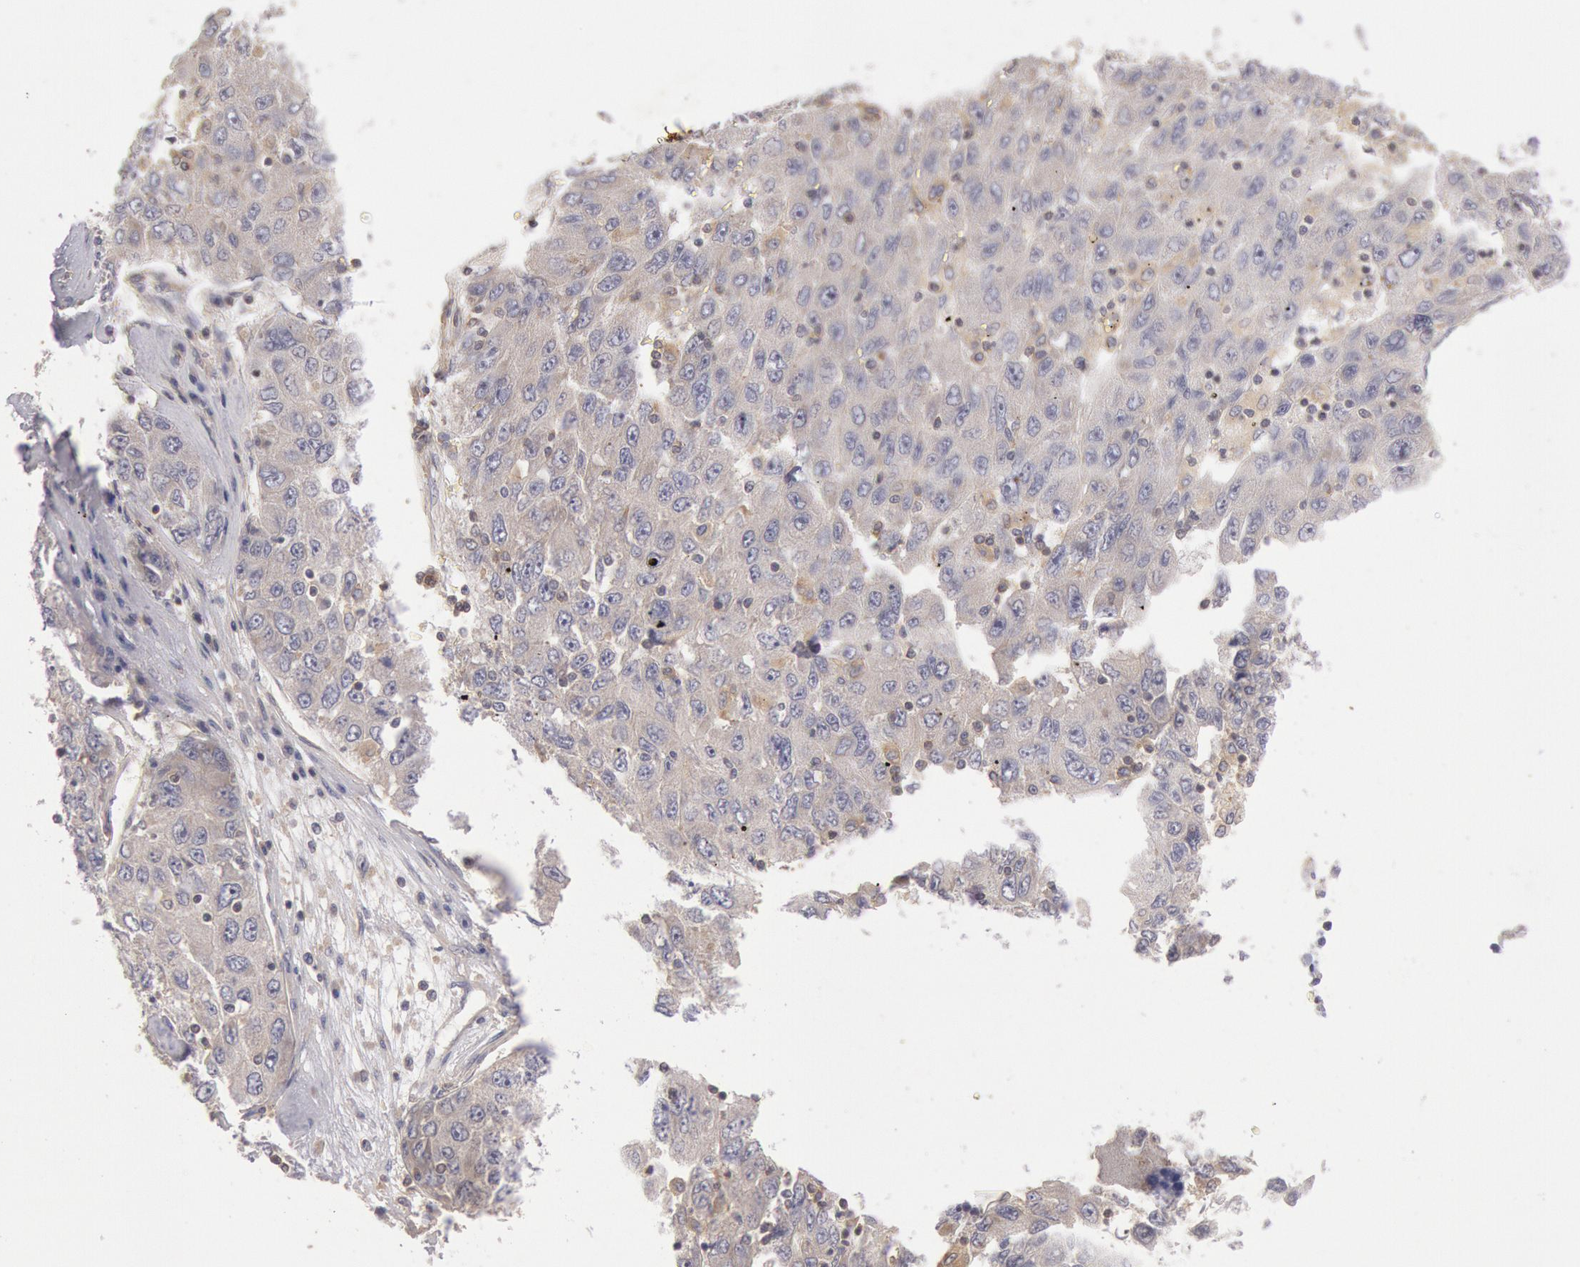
{"staining": {"intensity": "negative", "quantity": "none", "location": "none"}, "tissue": "liver cancer", "cell_type": "Tumor cells", "image_type": "cancer", "snomed": [{"axis": "morphology", "description": "Carcinoma, Hepatocellular, NOS"}, {"axis": "topography", "description": "Liver"}], "caption": "DAB (3,3'-diaminobenzidine) immunohistochemical staining of liver cancer (hepatocellular carcinoma) displays no significant staining in tumor cells.", "gene": "PIK3R1", "patient": {"sex": "male", "age": 49}}